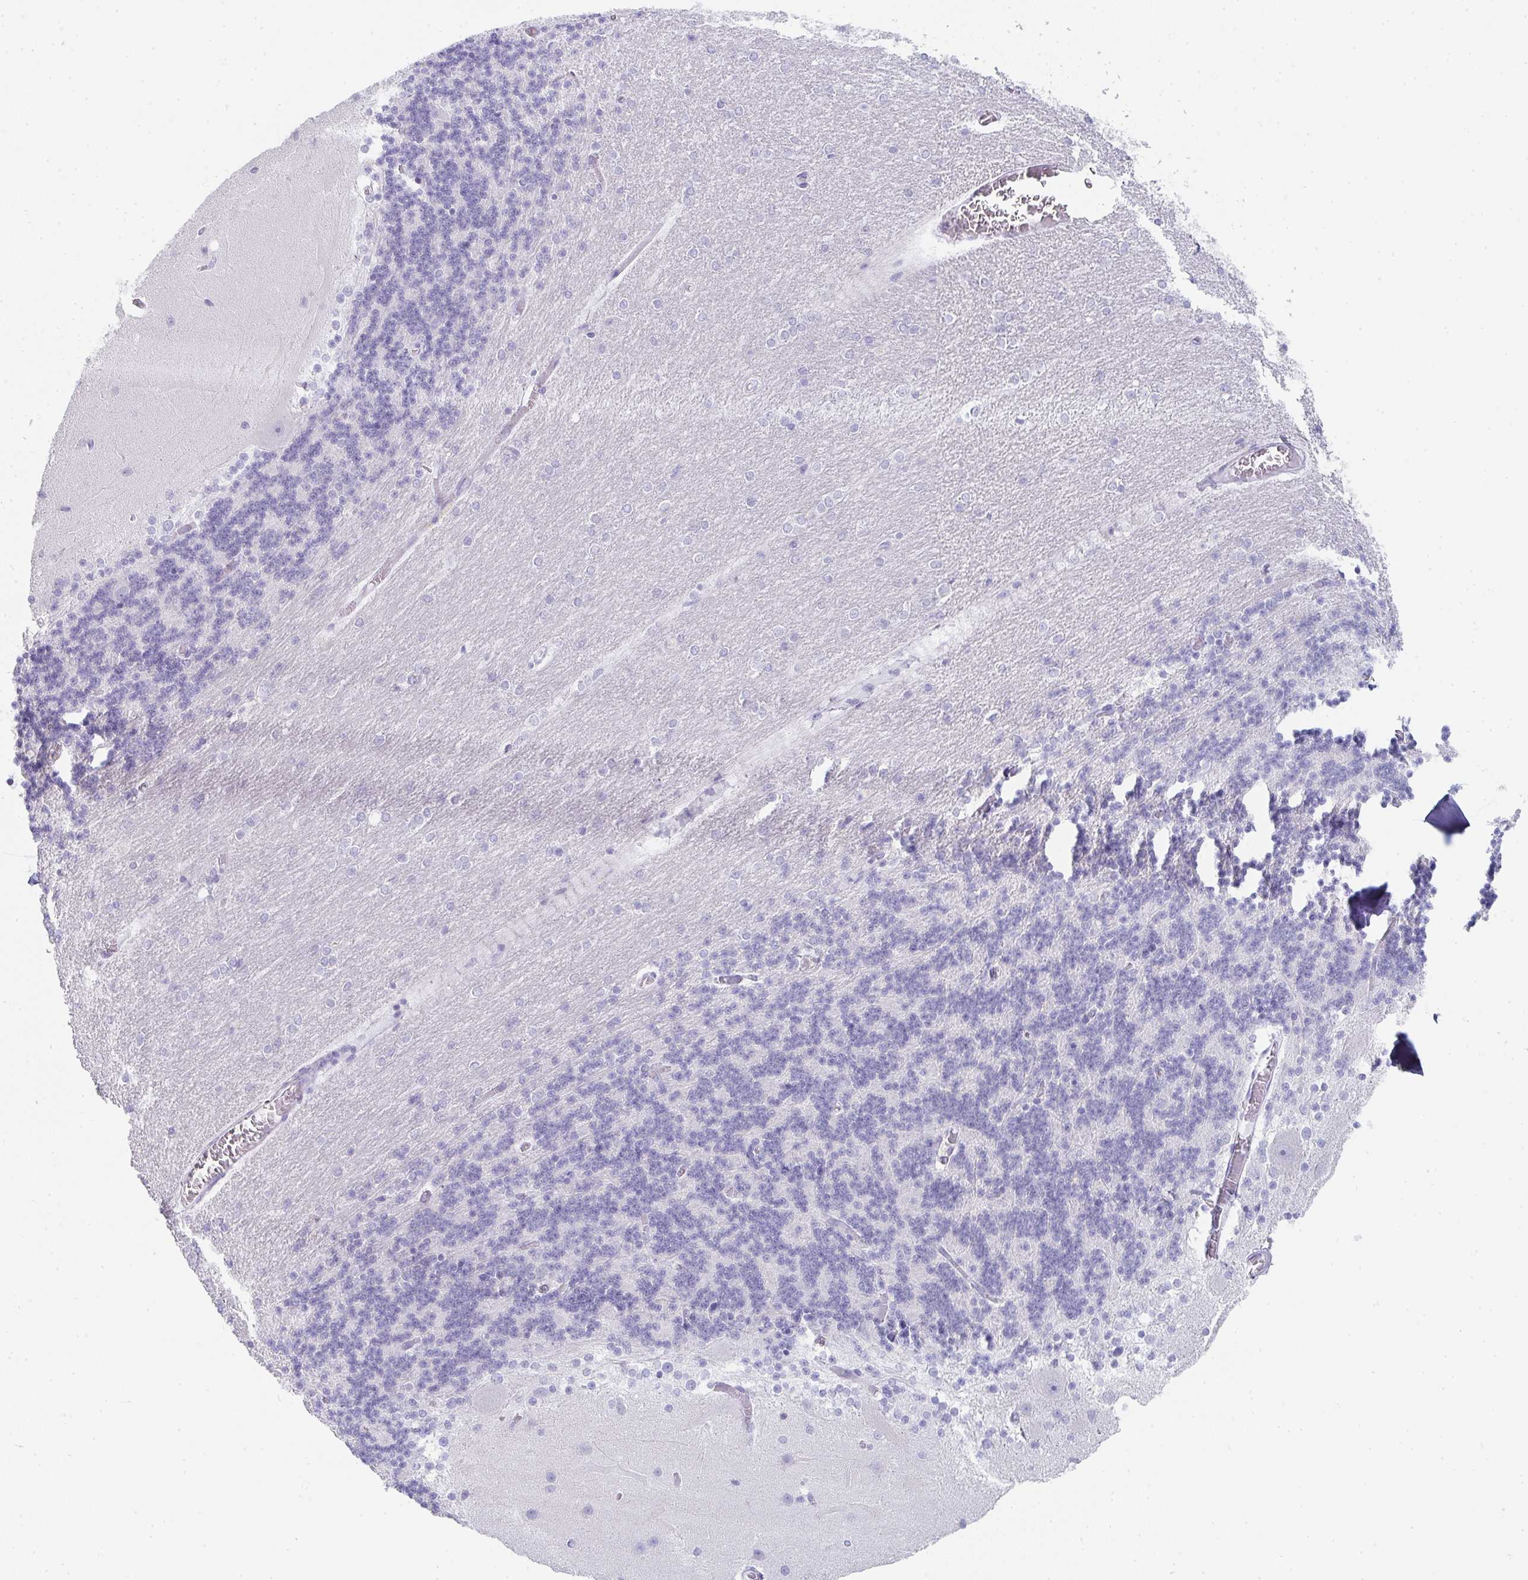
{"staining": {"intensity": "negative", "quantity": "none", "location": "none"}, "tissue": "cerebellum", "cell_type": "Cells in granular layer", "image_type": "normal", "snomed": [{"axis": "morphology", "description": "Normal tissue, NOS"}, {"axis": "topography", "description": "Cerebellum"}], "caption": "High power microscopy photomicrograph of an IHC histopathology image of benign cerebellum, revealing no significant staining in cells in granular layer.", "gene": "PRND", "patient": {"sex": "female", "age": 54}}